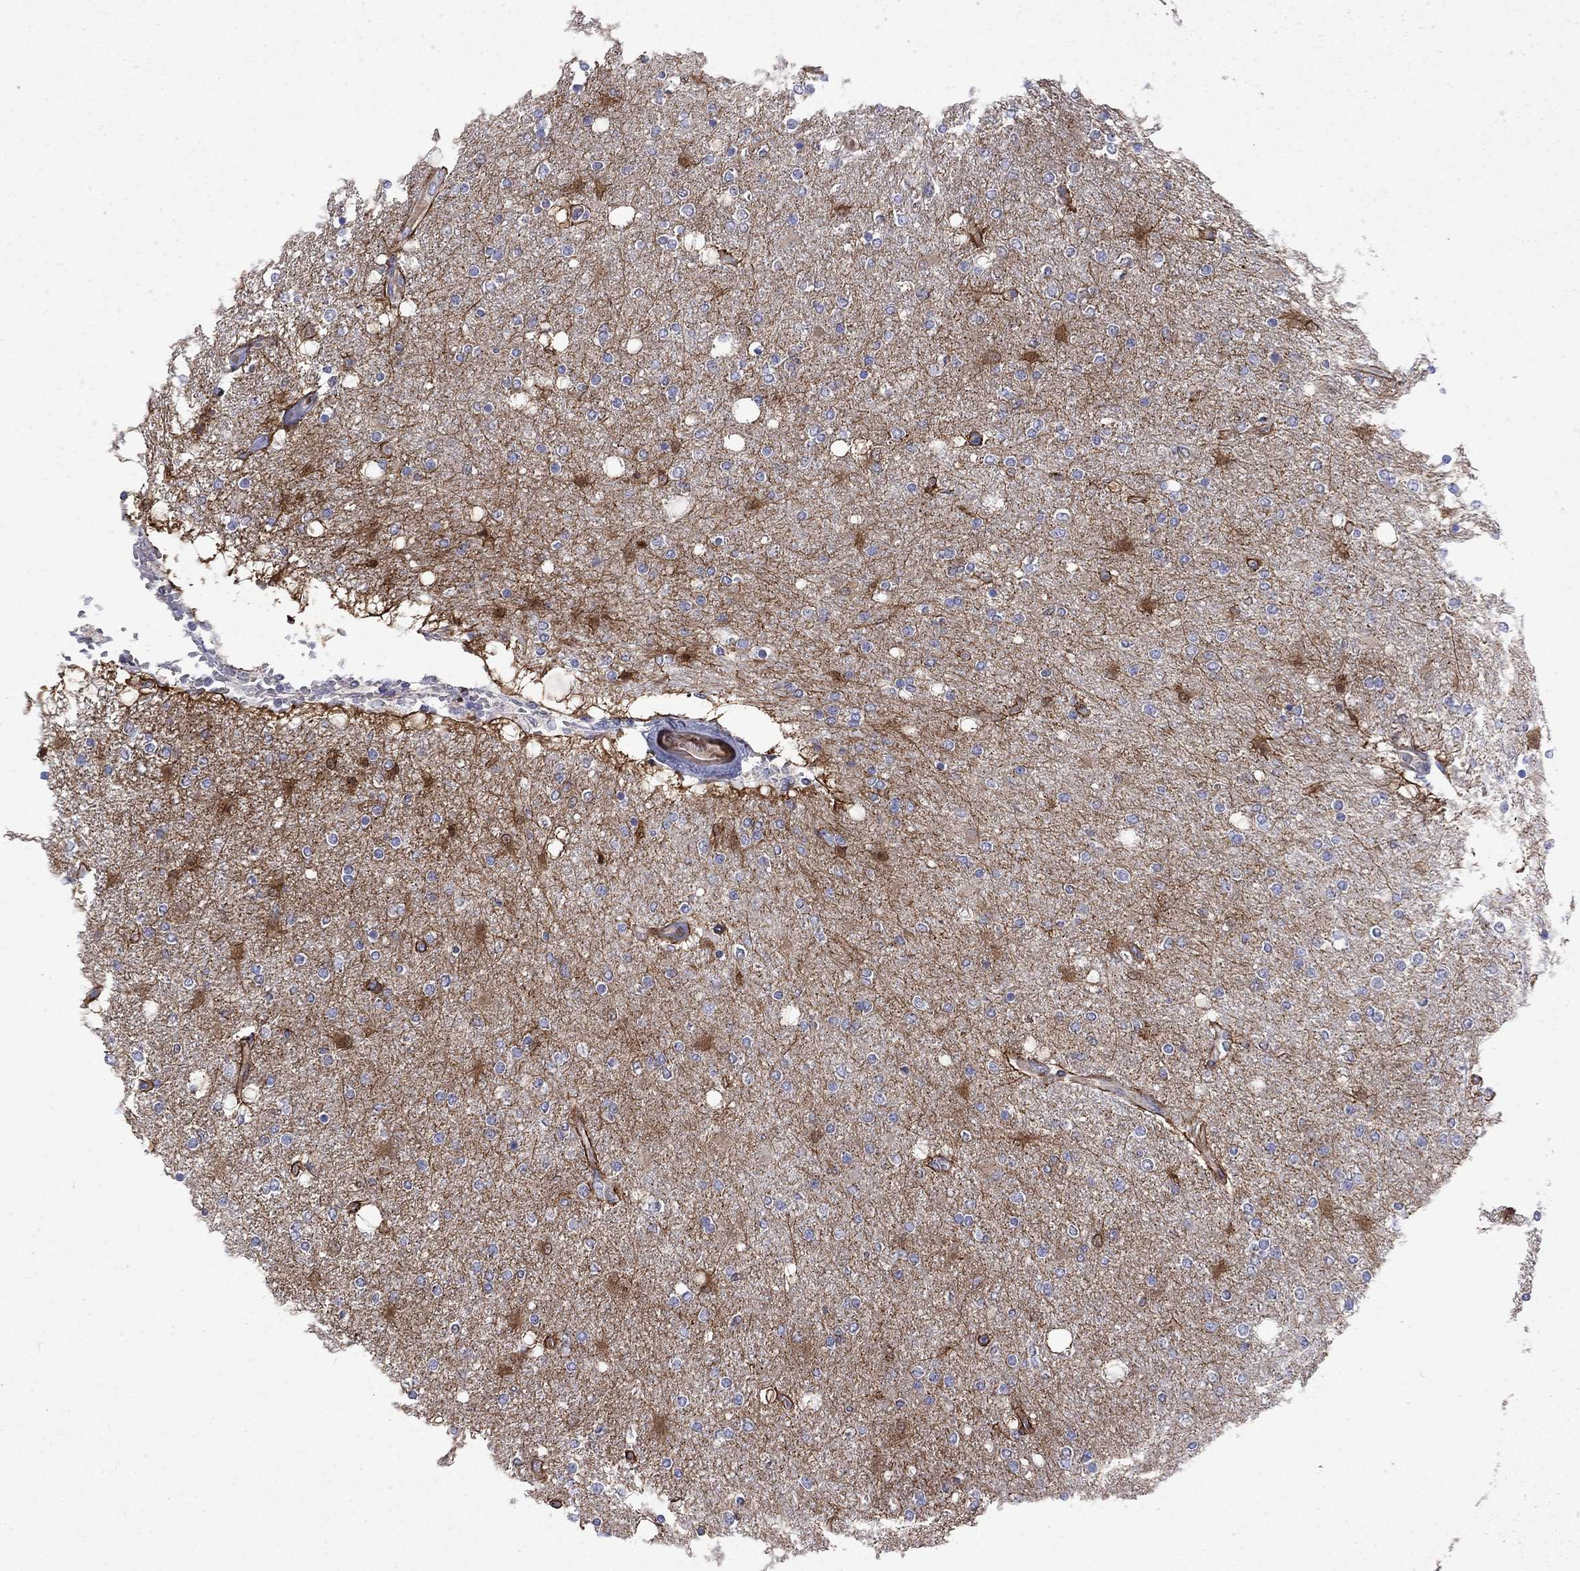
{"staining": {"intensity": "strong", "quantity": "<25%", "location": "cytoplasmic/membranous"}, "tissue": "glioma", "cell_type": "Tumor cells", "image_type": "cancer", "snomed": [{"axis": "morphology", "description": "Glioma, malignant, High grade"}, {"axis": "topography", "description": "Cerebral cortex"}], "caption": "Immunohistochemistry (IHC) of high-grade glioma (malignant) displays medium levels of strong cytoplasmic/membranous staining in about <25% of tumor cells. The protein of interest is stained brown, and the nuclei are stained in blue (DAB (3,3'-diaminobenzidine) IHC with brightfield microscopy, high magnification).", "gene": "DTNA", "patient": {"sex": "male", "age": 70}}